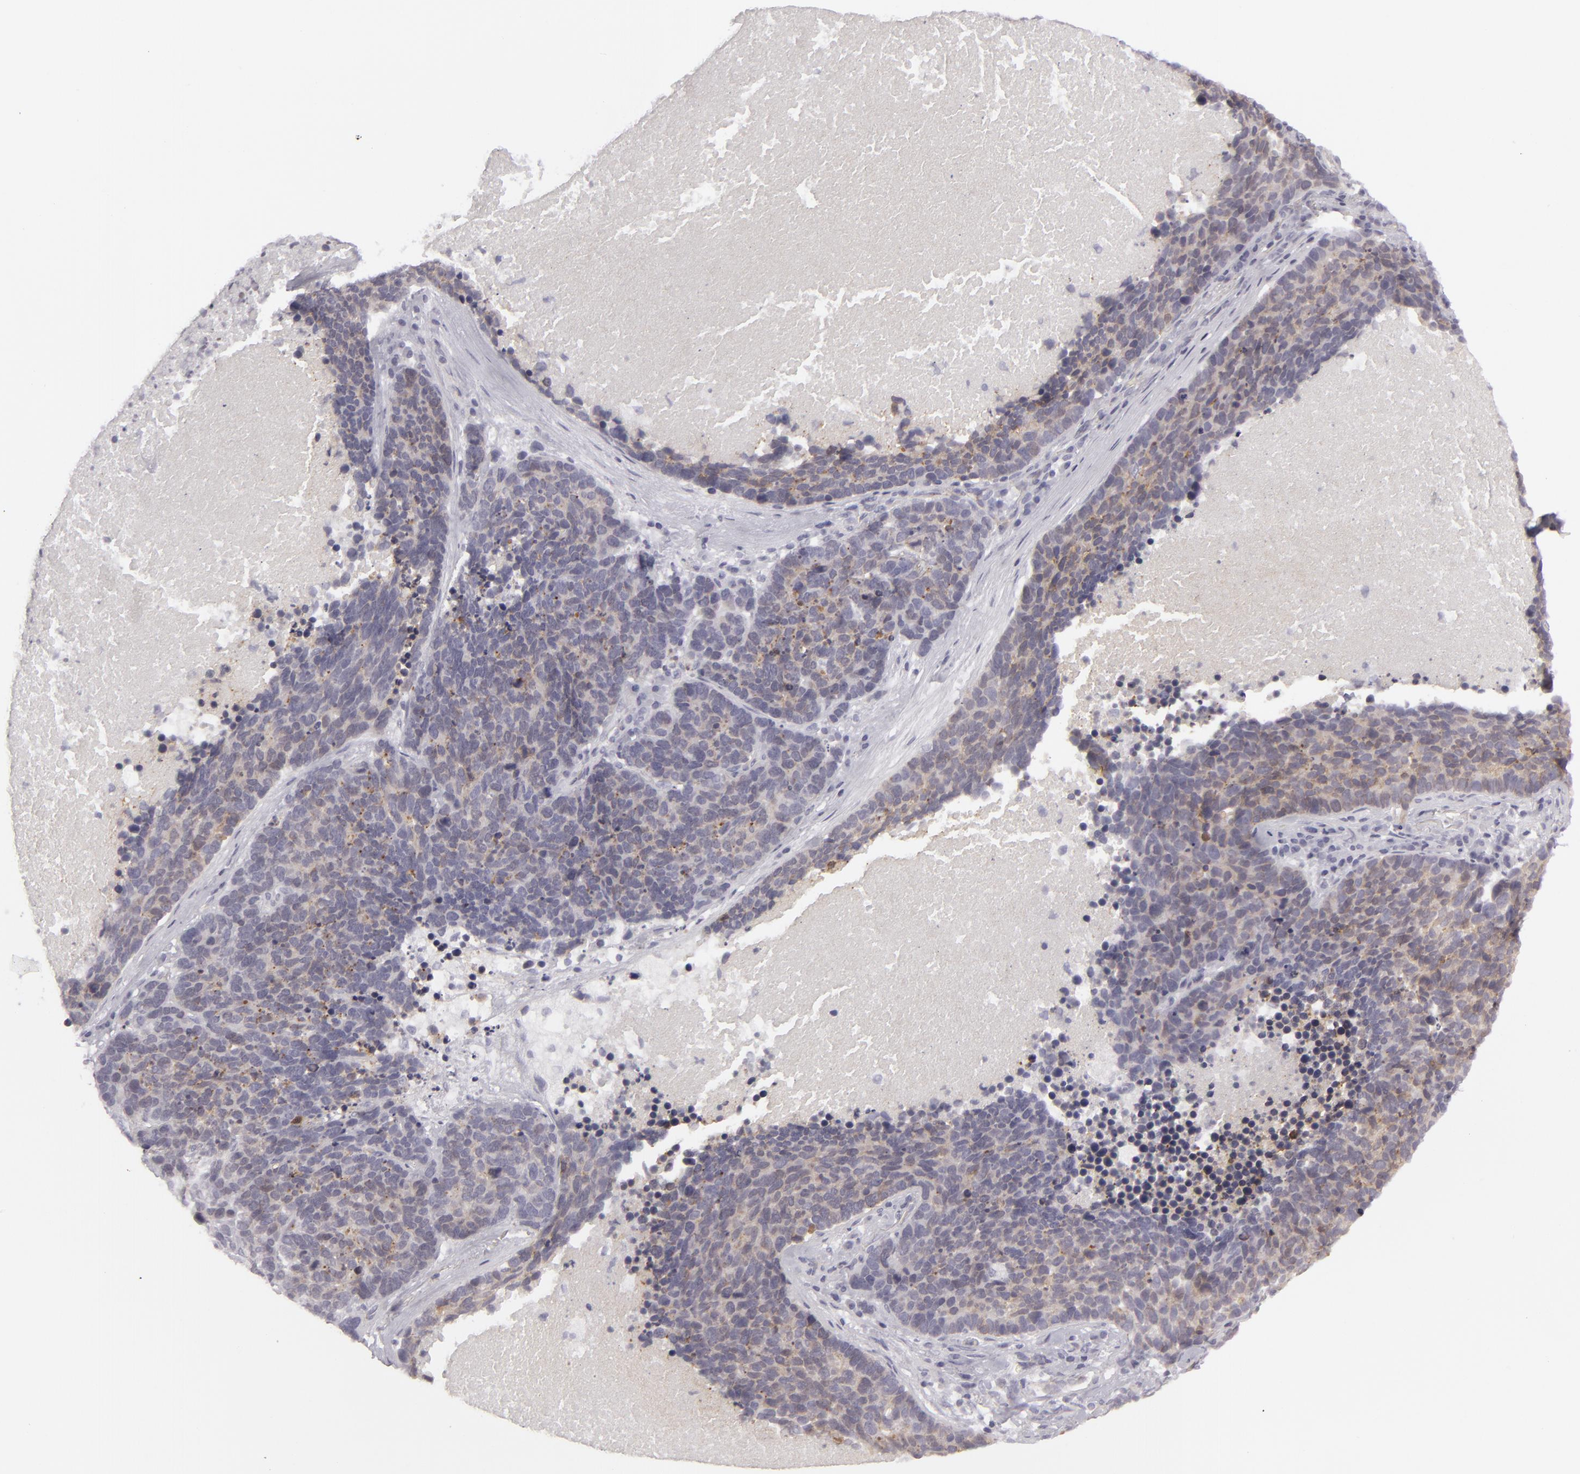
{"staining": {"intensity": "weak", "quantity": "<25%", "location": "cytoplasmic/membranous"}, "tissue": "lung cancer", "cell_type": "Tumor cells", "image_type": "cancer", "snomed": [{"axis": "morphology", "description": "Neoplasm, malignant, NOS"}, {"axis": "topography", "description": "Lung"}], "caption": "Lung neoplasm (malignant) was stained to show a protein in brown. There is no significant expression in tumor cells.", "gene": "JUP", "patient": {"sex": "female", "age": 75}}